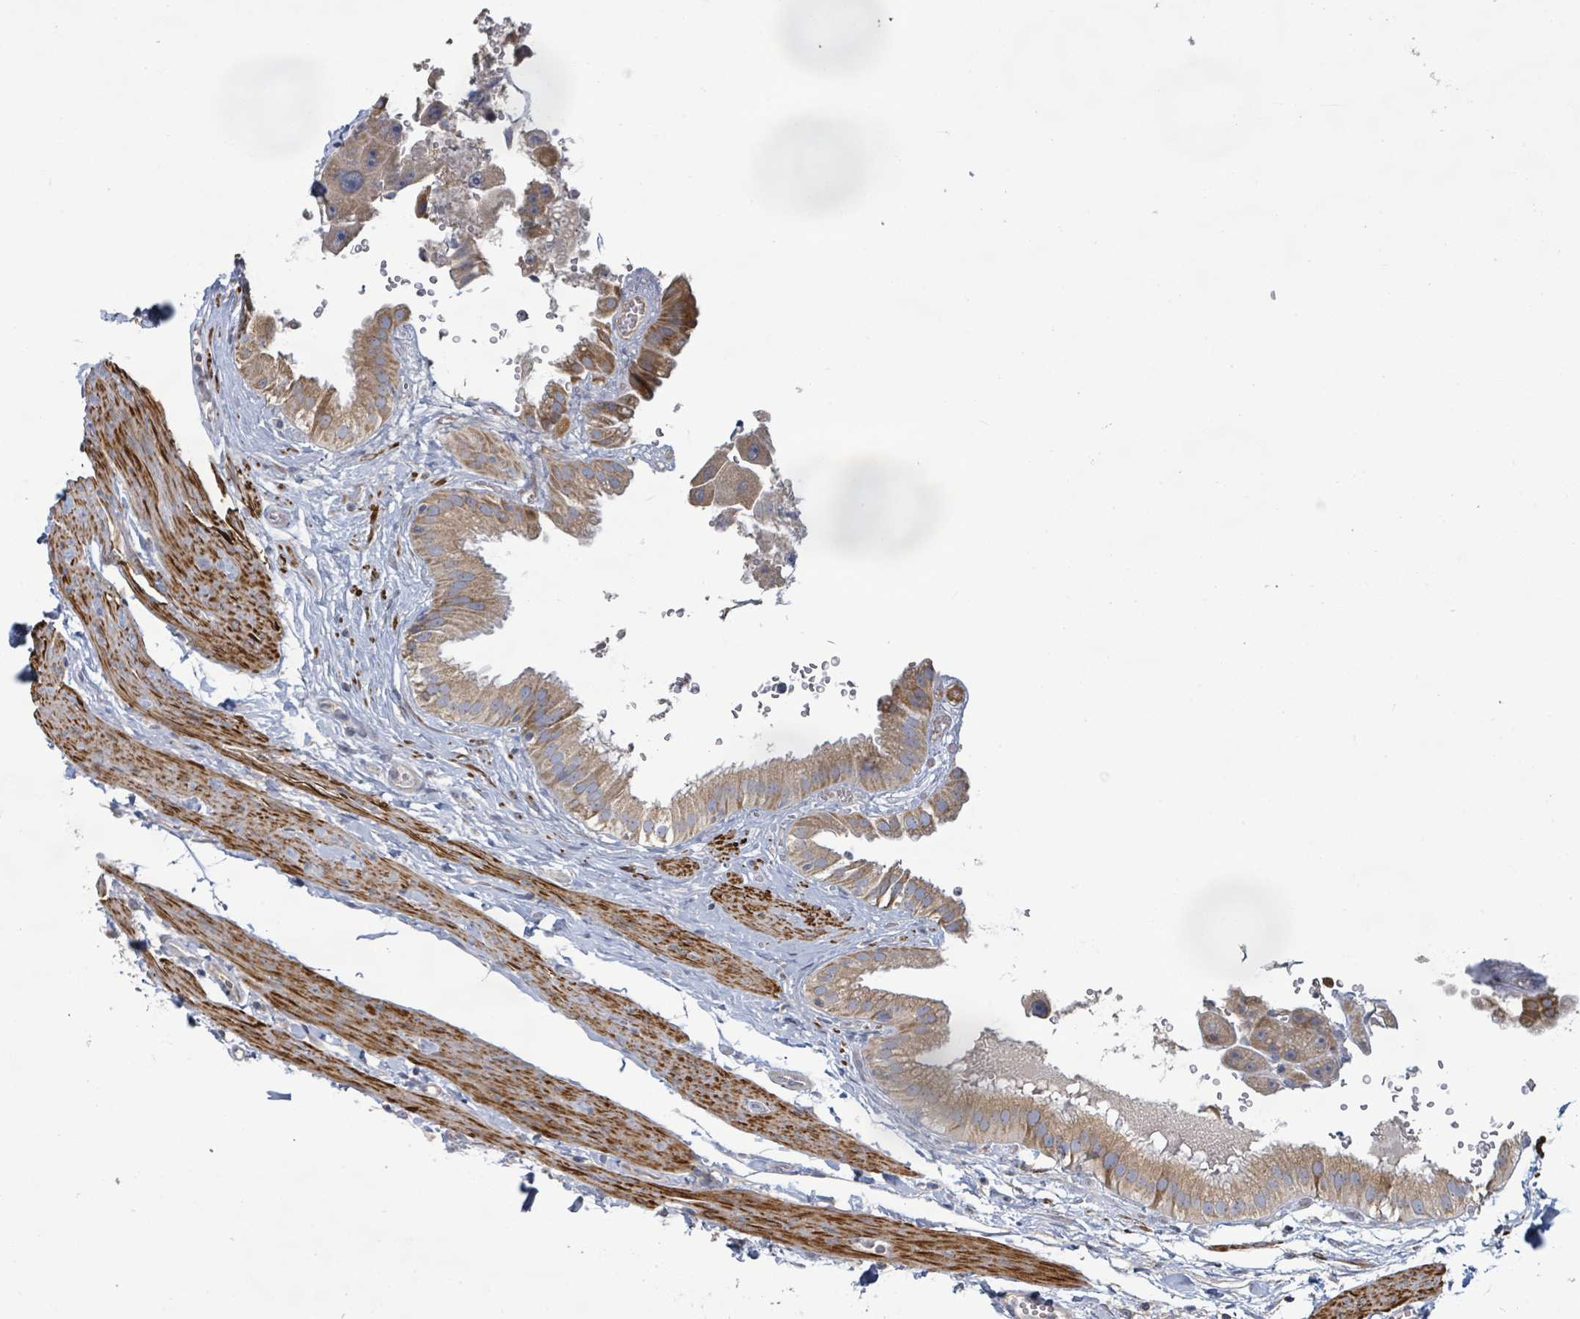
{"staining": {"intensity": "moderate", "quantity": ">75%", "location": "cytoplasmic/membranous"}, "tissue": "gallbladder", "cell_type": "Glandular cells", "image_type": "normal", "snomed": [{"axis": "morphology", "description": "Normal tissue, NOS"}, {"axis": "topography", "description": "Gallbladder"}], "caption": "Brown immunohistochemical staining in unremarkable human gallbladder displays moderate cytoplasmic/membranous positivity in about >75% of glandular cells. The staining was performed using DAB to visualize the protein expression in brown, while the nuclei were stained in blue with hematoxylin (Magnification: 20x).", "gene": "KCNS2", "patient": {"sex": "female", "age": 61}}